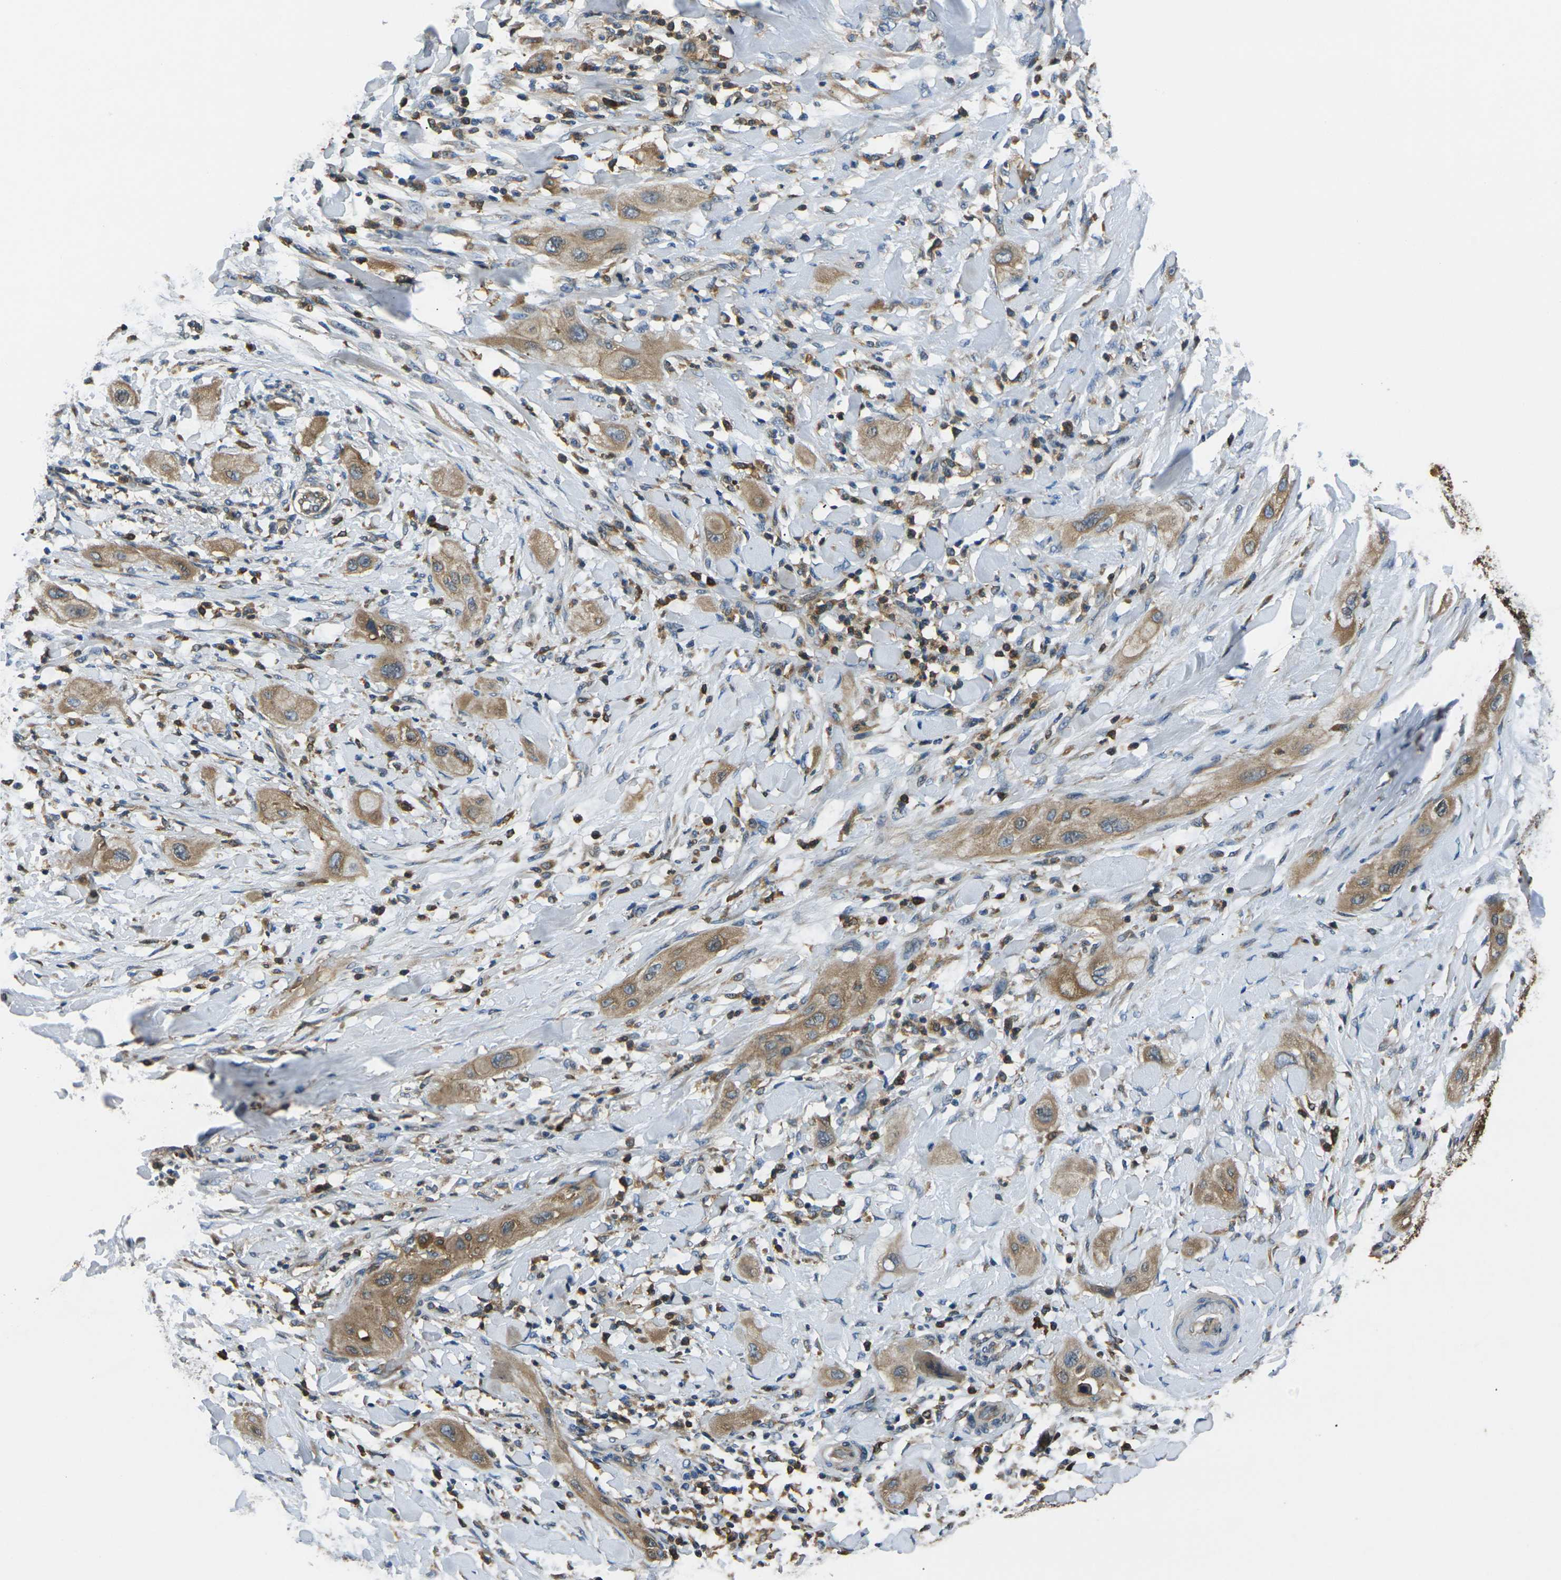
{"staining": {"intensity": "moderate", "quantity": ">75%", "location": "cytoplasmic/membranous"}, "tissue": "lung cancer", "cell_type": "Tumor cells", "image_type": "cancer", "snomed": [{"axis": "morphology", "description": "Squamous cell carcinoma, NOS"}, {"axis": "topography", "description": "Lung"}], "caption": "Immunohistochemical staining of human squamous cell carcinoma (lung) exhibits moderate cytoplasmic/membranous protein staining in about >75% of tumor cells. Nuclei are stained in blue.", "gene": "RAB1B", "patient": {"sex": "female", "age": 47}}